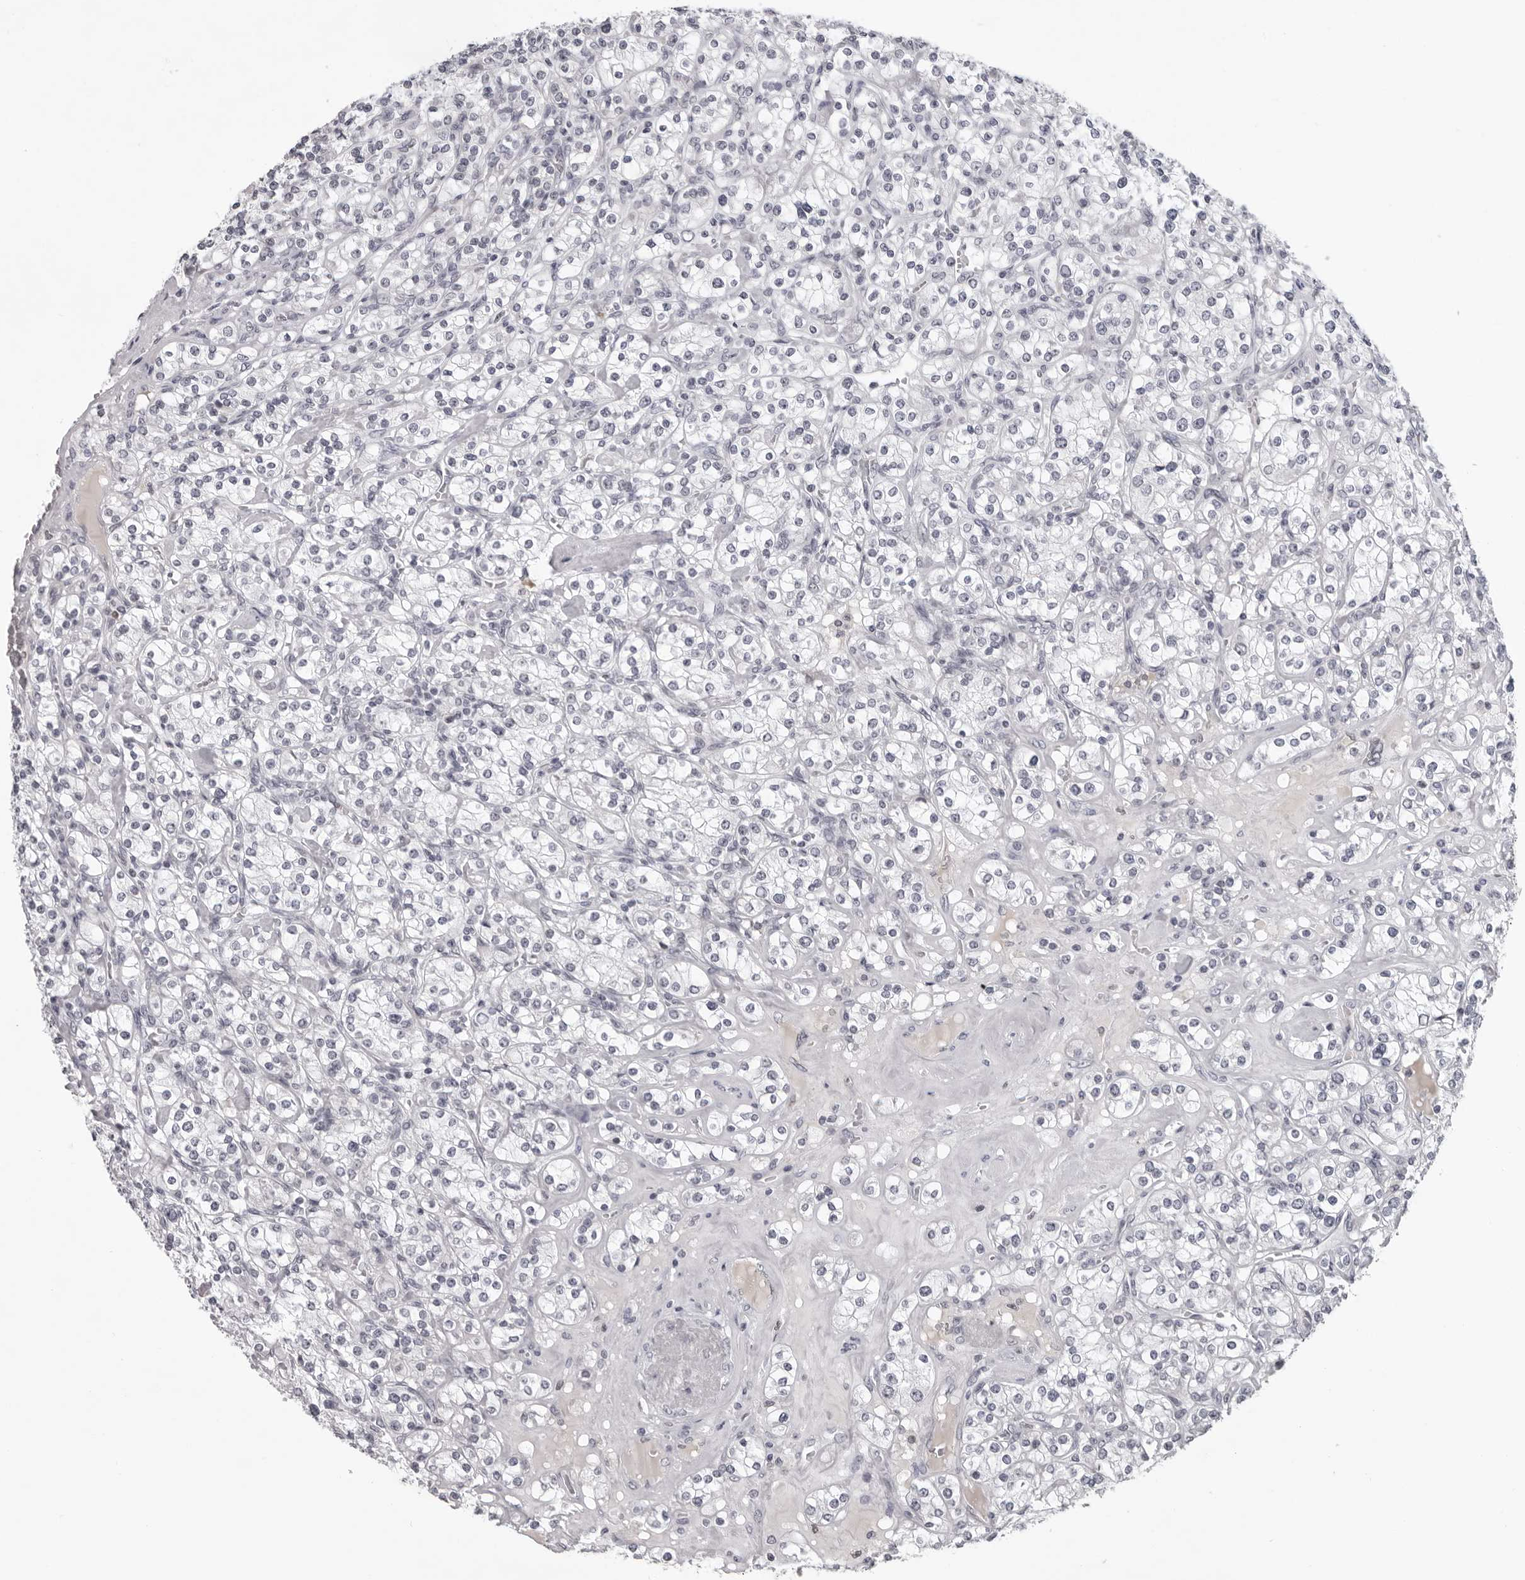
{"staining": {"intensity": "negative", "quantity": "none", "location": "none"}, "tissue": "renal cancer", "cell_type": "Tumor cells", "image_type": "cancer", "snomed": [{"axis": "morphology", "description": "Adenocarcinoma, NOS"}, {"axis": "topography", "description": "Kidney"}], "caption": "Image shows no protein staining in tumor cells of adenocarcinoma (renal) tissue. Nuclei are stained in blue.", "gene": "EXOSC10", "patient": {"sex": "male", "age": 77}}